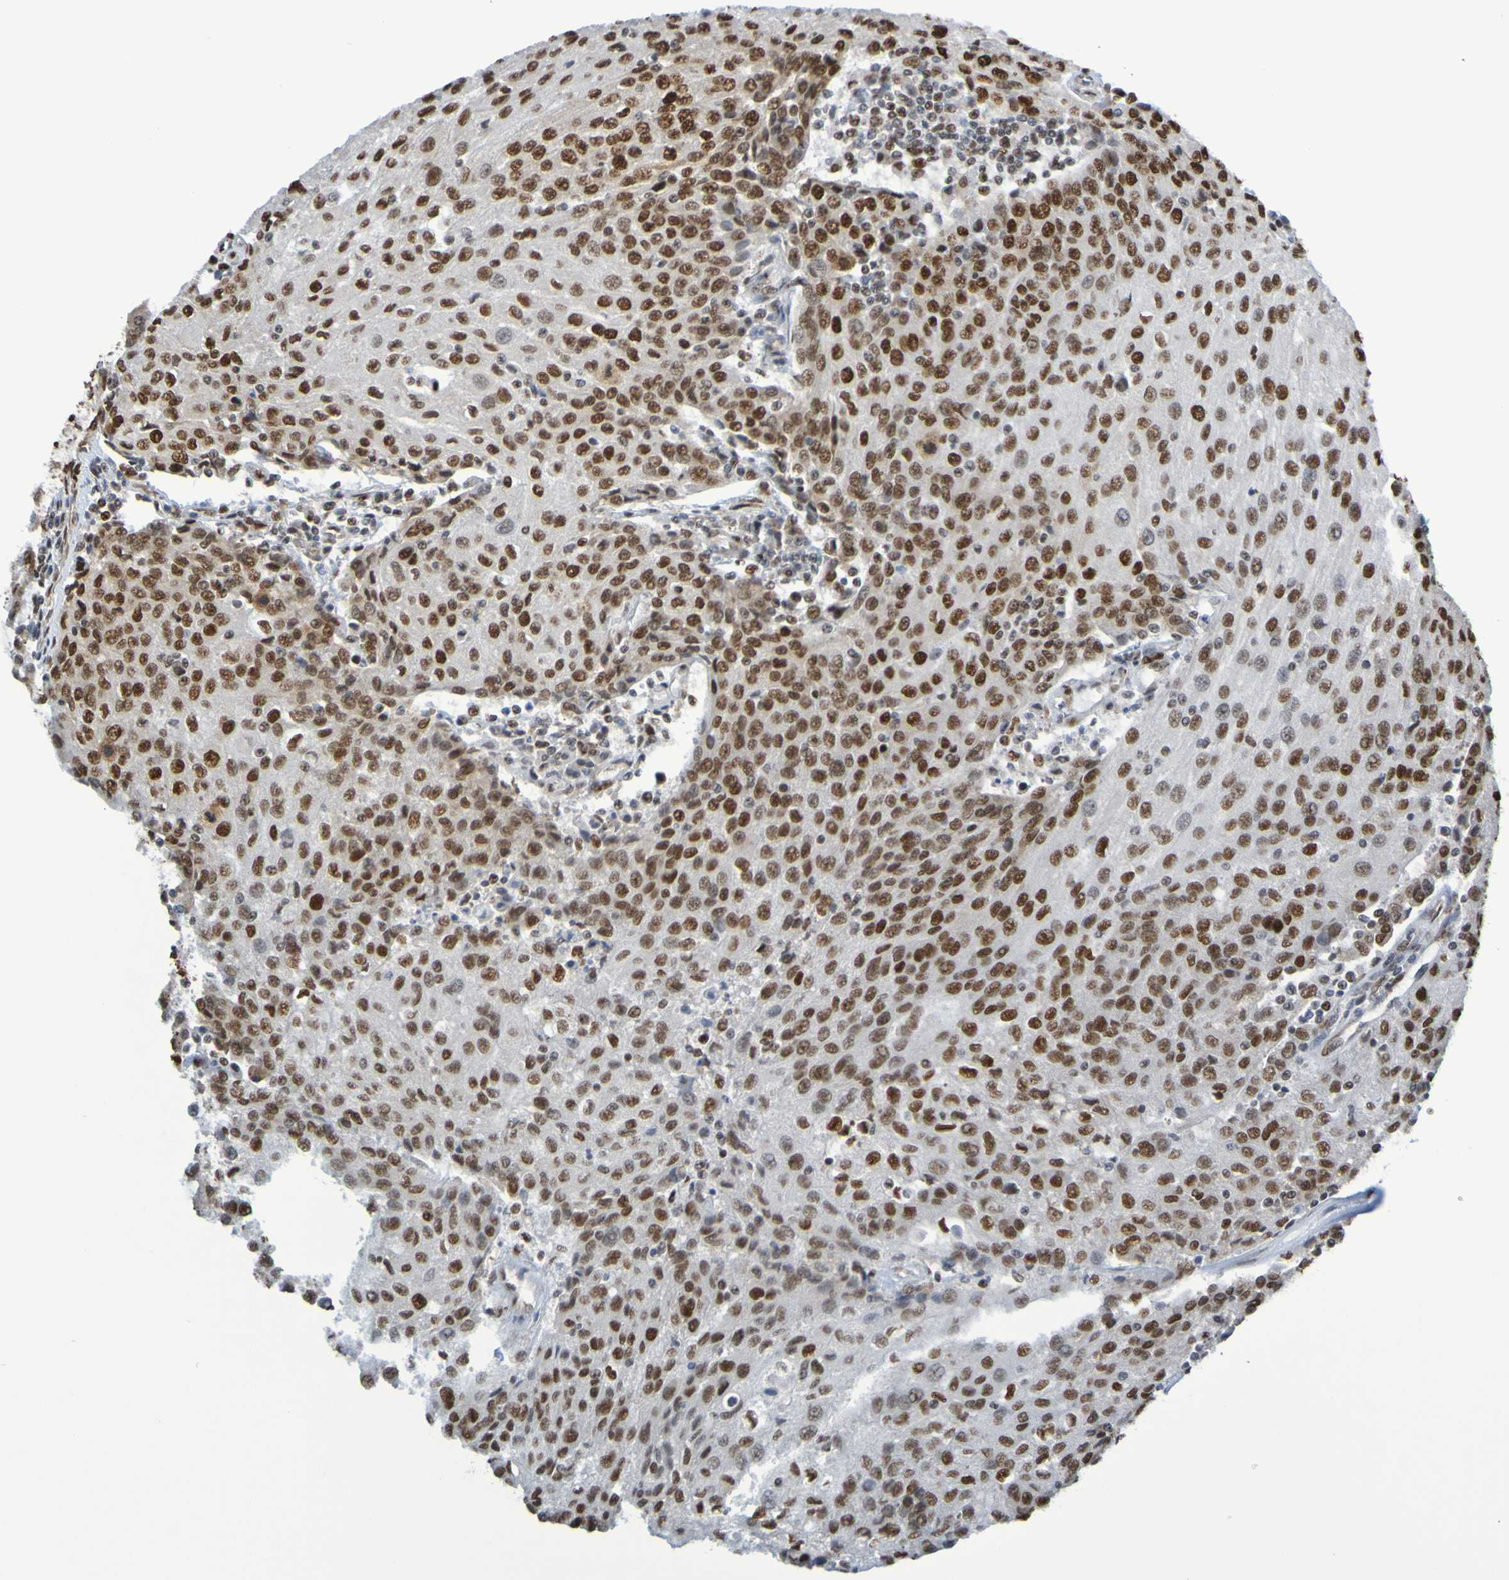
{"staining": {"intensity": "strong", "quantity": ">75%", "location": "nuclear"}, "tissue": "urothelial cancer", "cell_type": "Tumor cells", "image_type": "cancer", "snomed": [{"axis": "morphology", "description": "Urothelial carcinoma, High grade"}, {"axis": "topography", "description": "Urinary bladder"}], "caption": "Immunohistochemical staining of urothelial cancer displays strong nuclear protein expression in approximately >75% of tumor cells.", "gene": "HDAC2", "patient": {"sex": "female", "age": 85}}